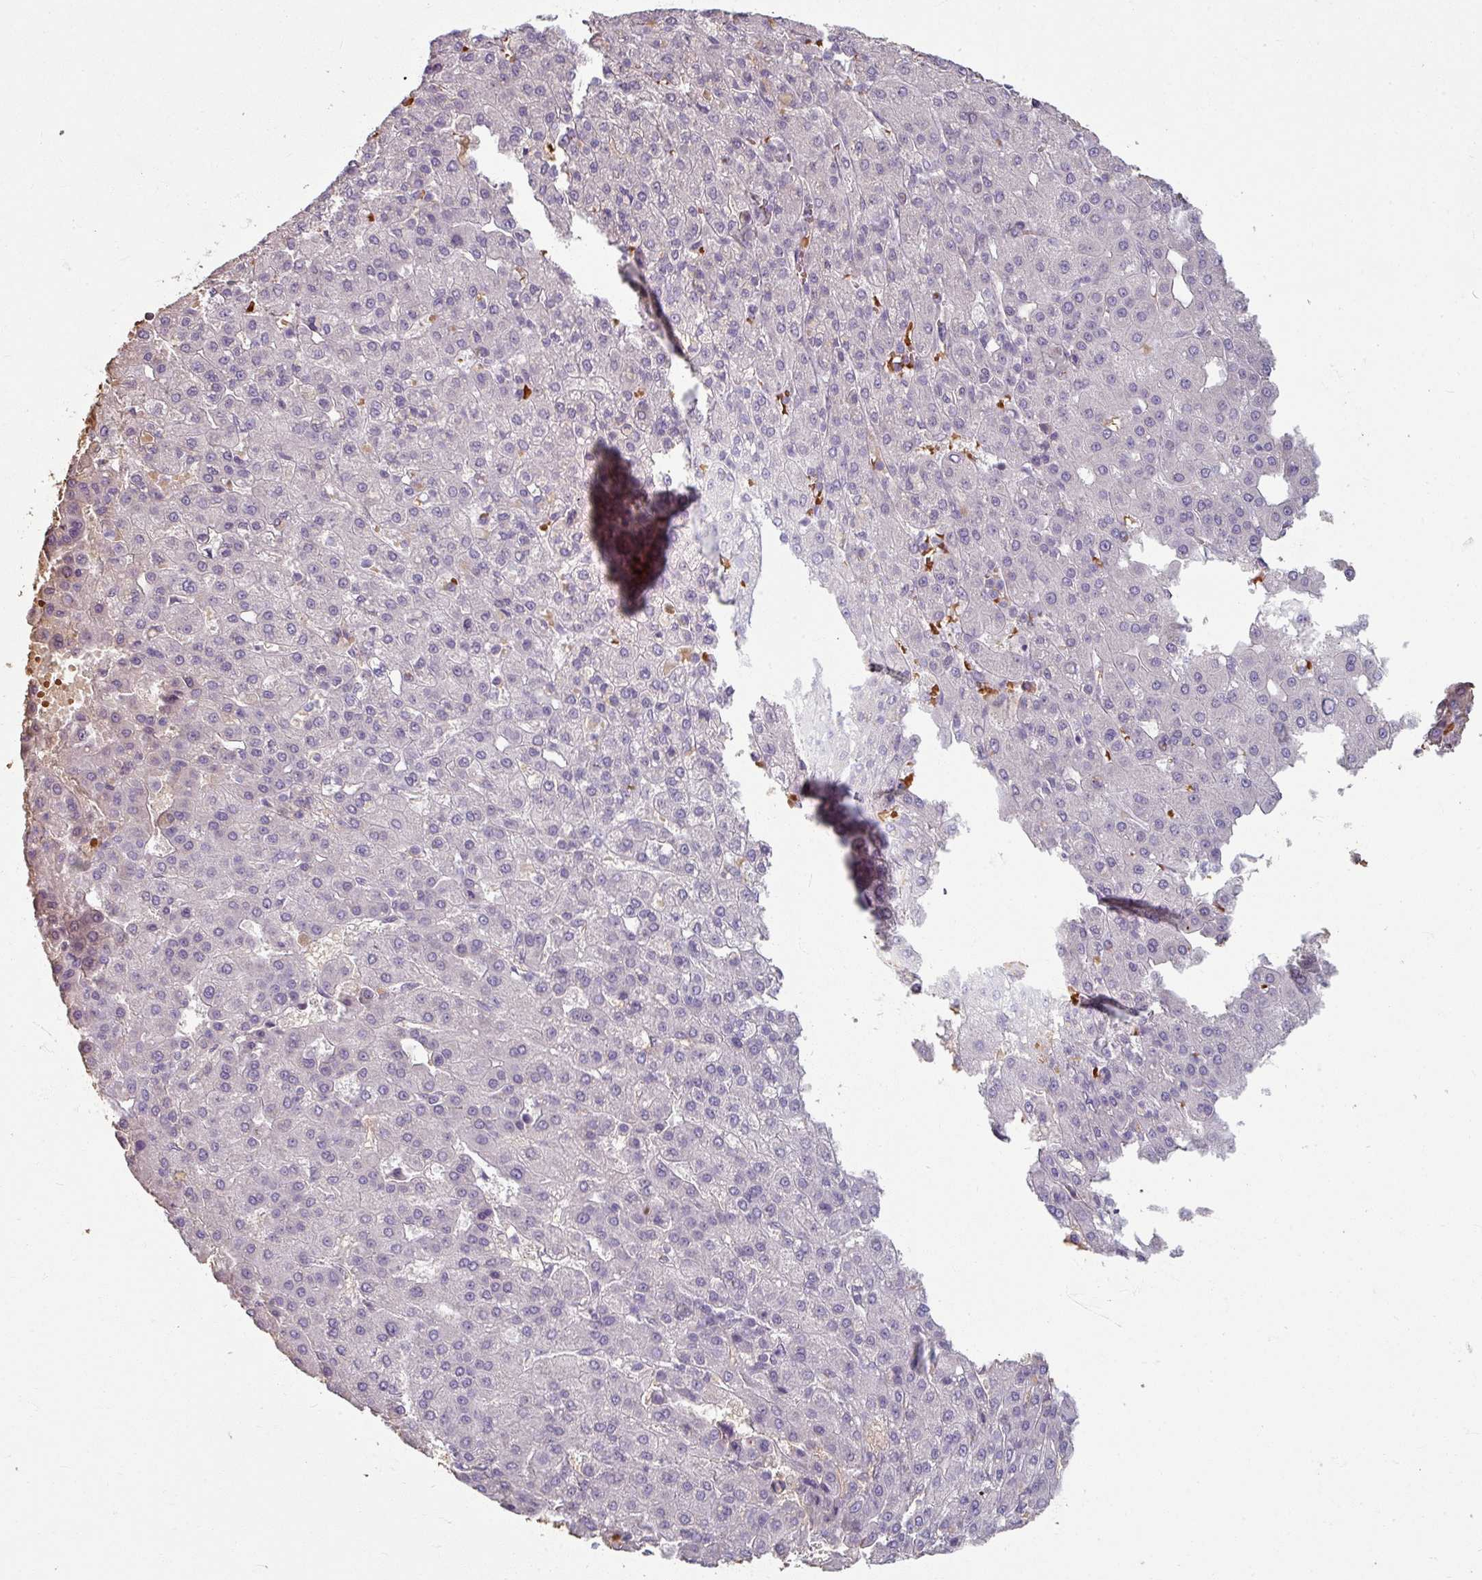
{"staining": {"intensity": "negative", "quantity": "none", "location": "none"}, "tissue": "liver cancer", "cell_type": "Tumor cells", "image_type": "cancer", "snomed": [{"axis": "morphology", "description": "Carcinoma, Hepatocellular, NOS"}, {"axis": "topography", "description": "Liver"}], "caption": "The photomicrograph reveals no staining of tumor cells in liver cancer (hepatocellular carcinoma).", "gene": "KMT5C", "patient": {"sex": "male", "age": 65}}